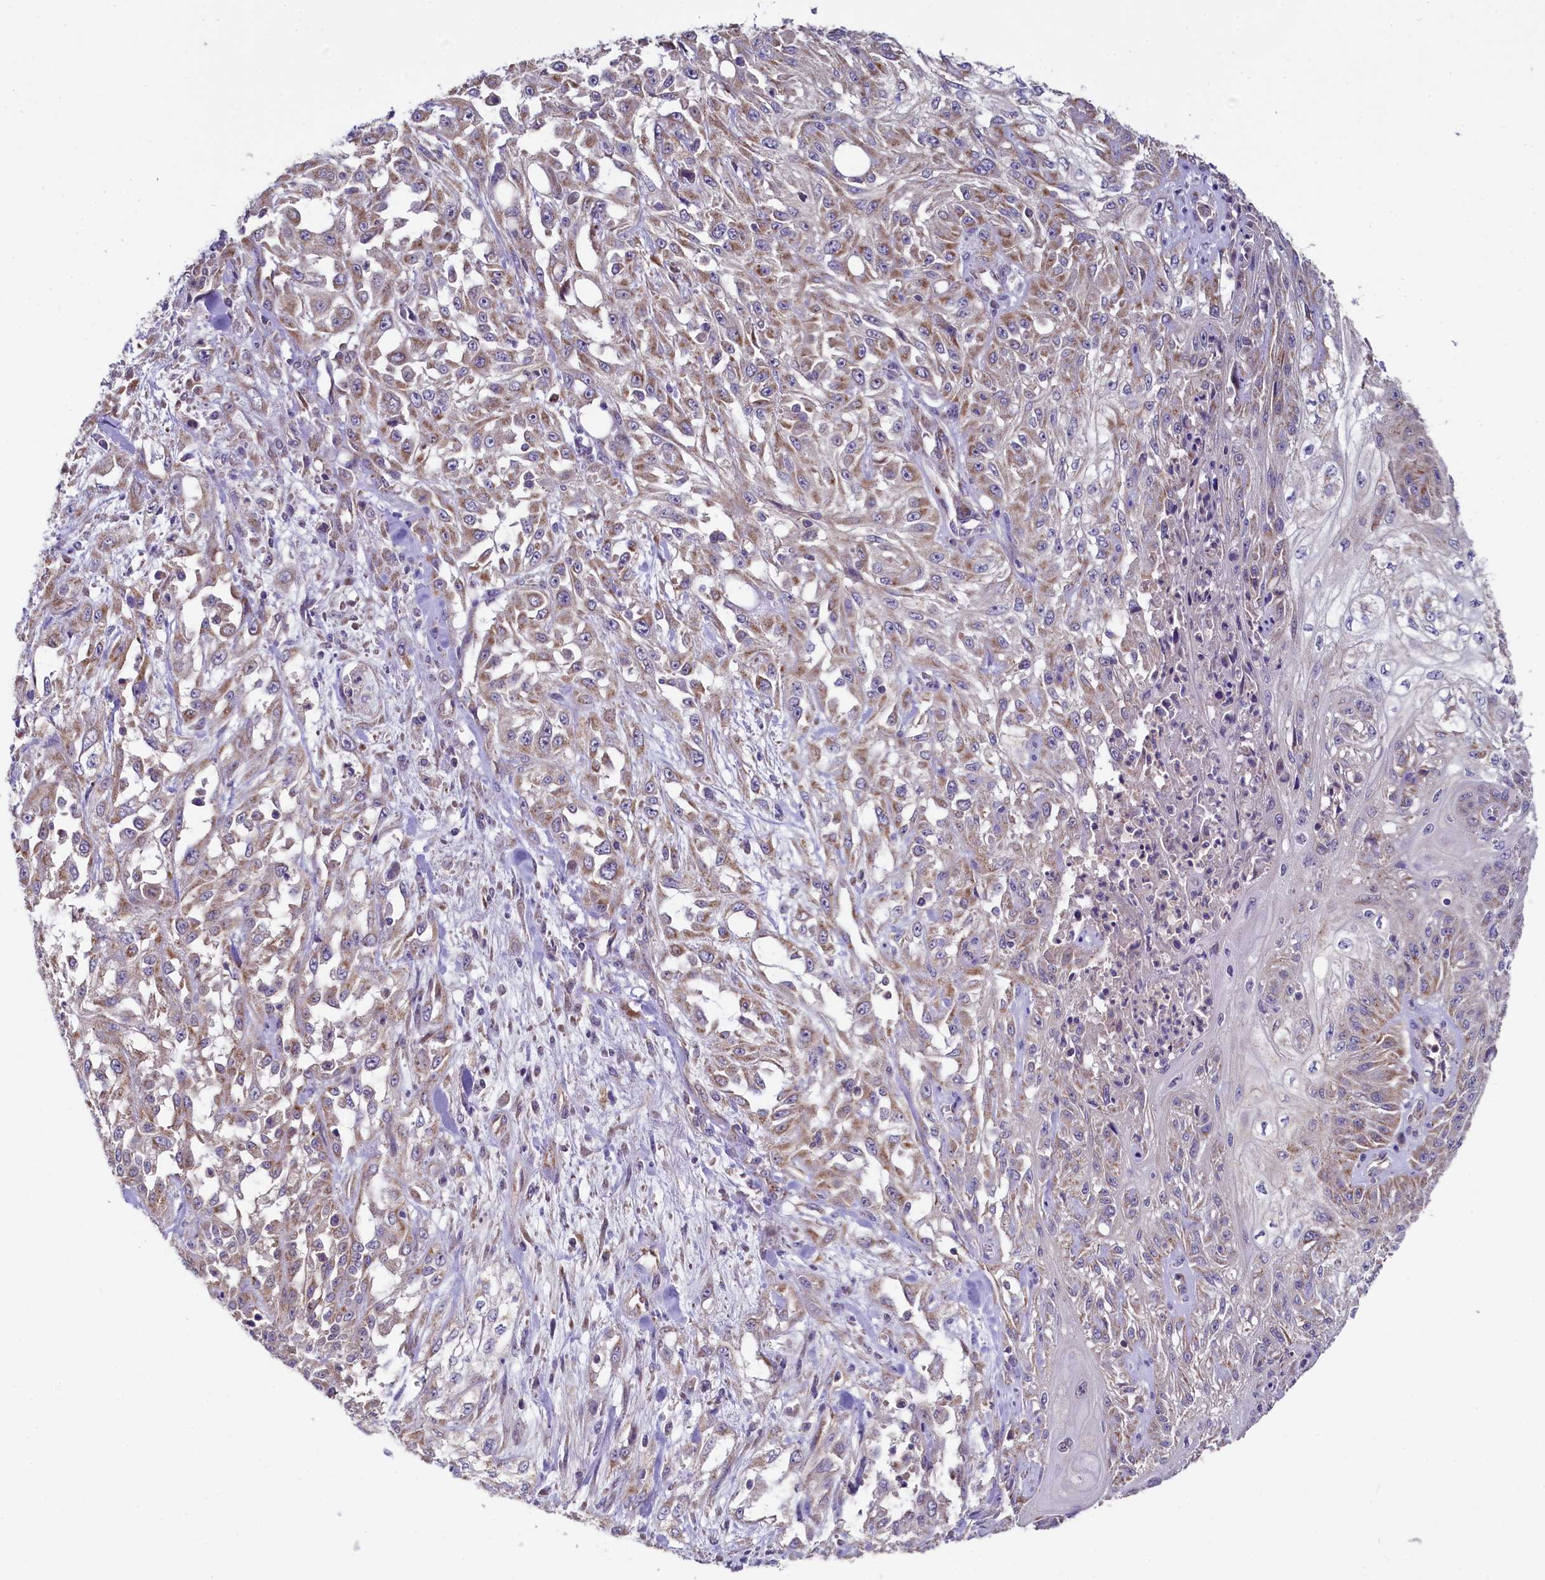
{"staining": {"intensity": "moderate", "quantity": "25%-75%", "location": "cytoplasmic/membranous"}, "tissue": "skin cancer", "cell_type": "Tumor cells", "image_type": "cancer", "snomed": [{"axis": "morphology", "description": "Squamous cell carcinoma, NOS"}, {"axis": "morphology", "description": "Squamous cell carcinoma, metastatic, NOS"}, {"axis": "topography", "description": "Skin"}, {"axis": "topography", "description": "Lymph node"}], "caption": "Immunohistochemical staining of human skin metastatic squamous cell carcinoma reveals moderate cytoplasmic/membranous protein expression in approximately 25%-75% of tumor cells. (IHC, brightfield microscopy, high magnification).", "gene": "MRPL57", "patient": {"sex": "male", "age": 75}}